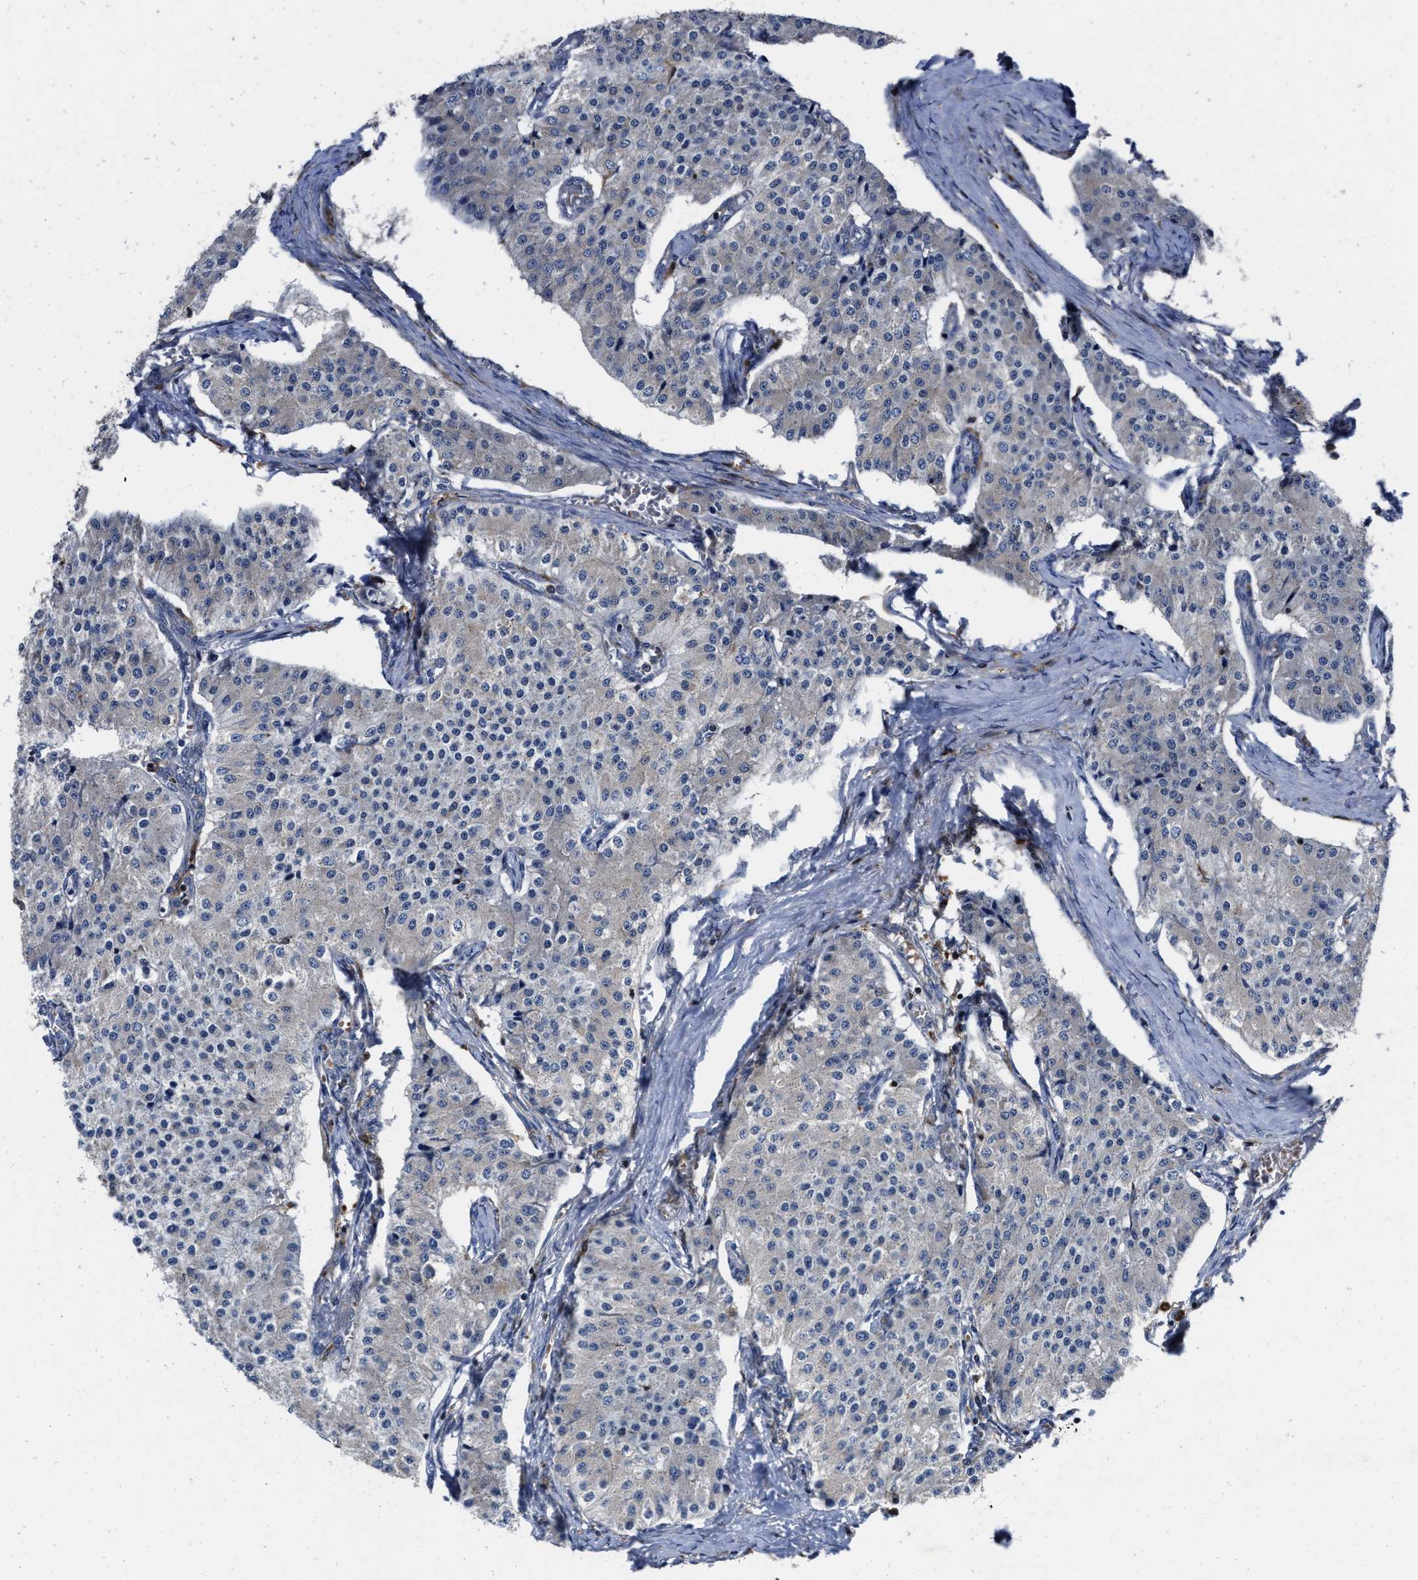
{"staining": {"intensity": "negative", "quantity": "none", "location": "none"}, "tissue": "carcinoid", "cell_type": "Tumor cells", "image_type": "cancer", "snomed": [{"axis": "morphology", "description": "Carcinoid, malignant, NOS"}, {"axis": "topography", "description": "Colon"}], "caption": "A histopathology image of human malignant carcinoid is negative for staining in tumor cells. (DAB immunohistochemistry, high magnification).", "gene": "RGS10", "patient": {"sex": "female", "age": 52}}